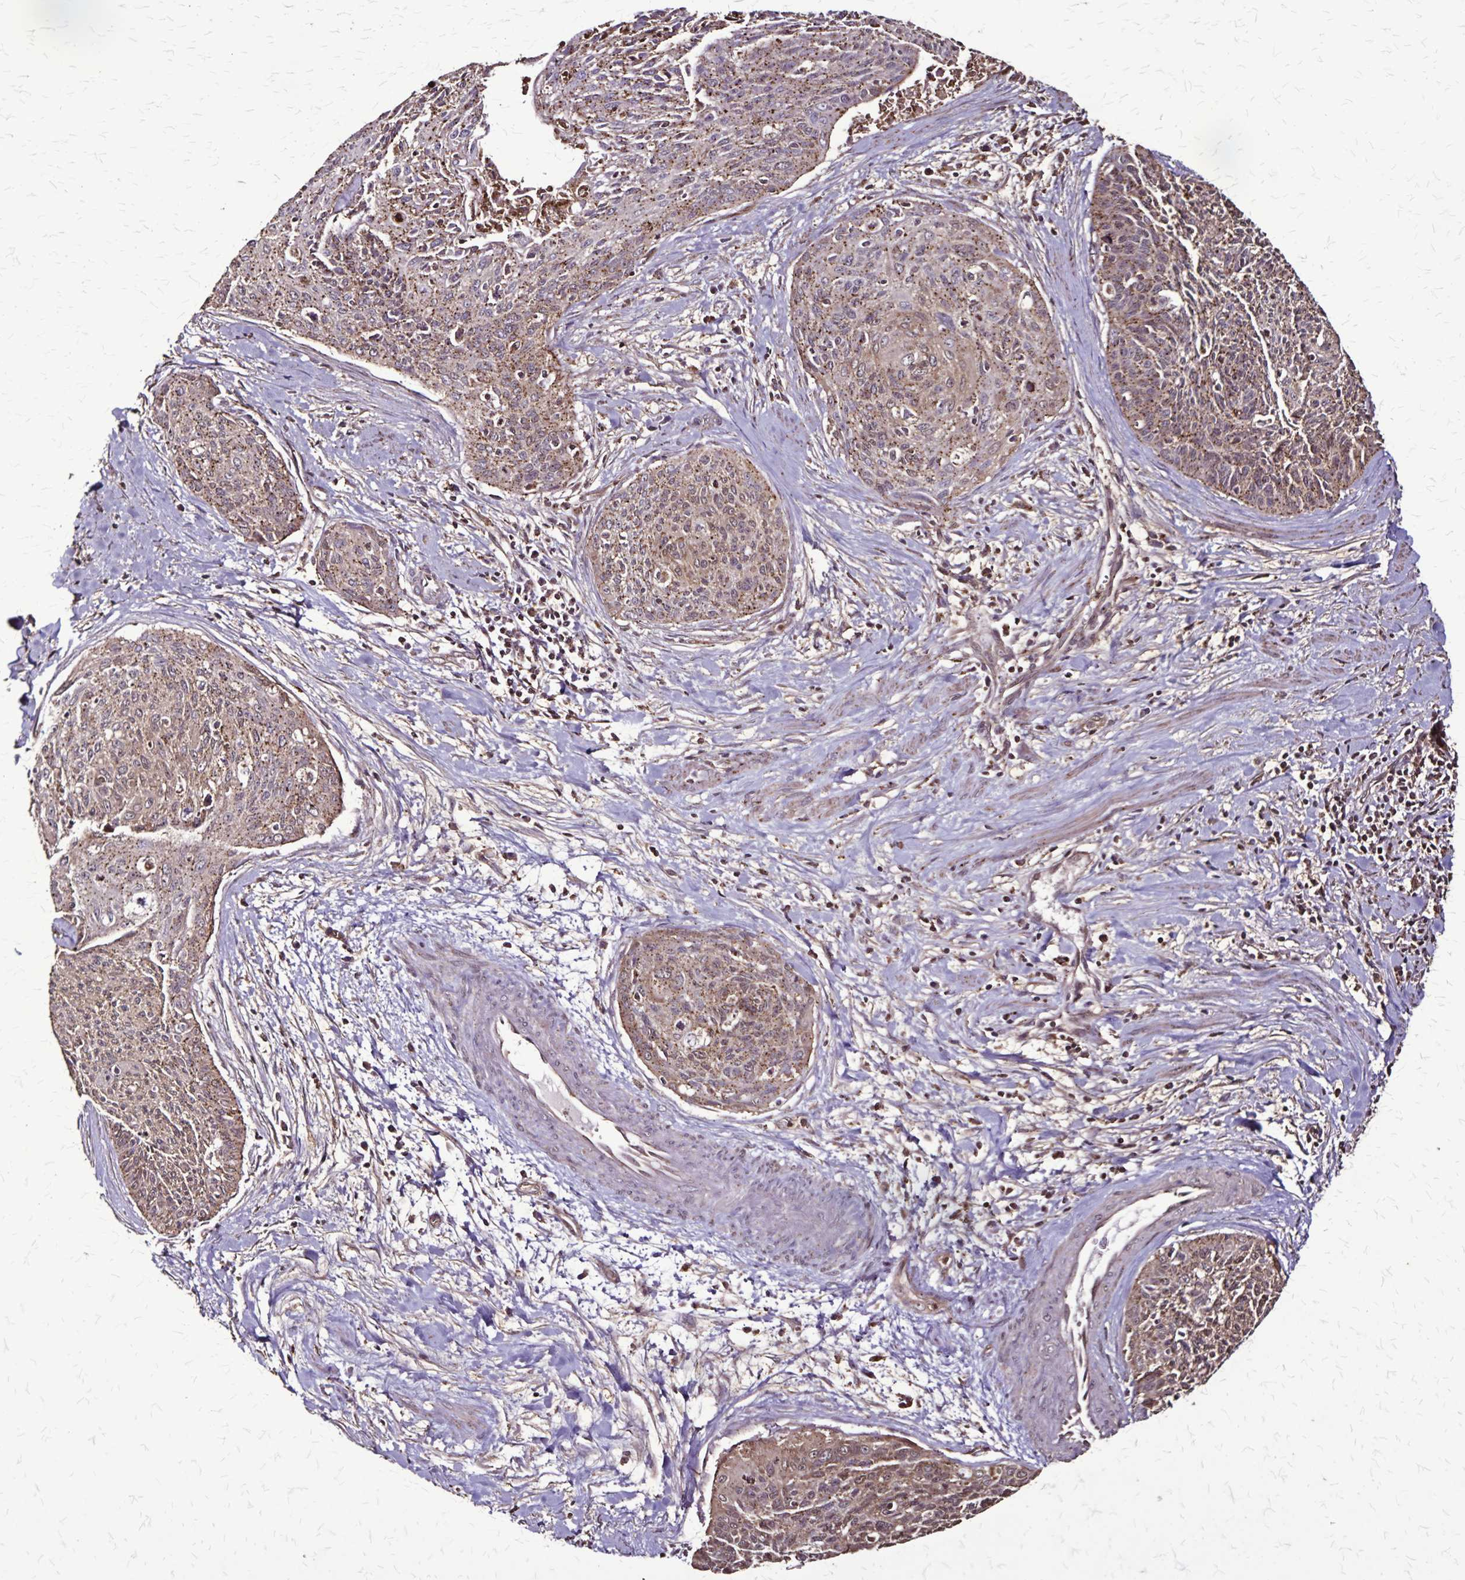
{"staining": {"intensity": "moderate", "quantity": ">75%", "location": "cytoplasmic/membranous"}, "tissue": "cervical cancer", "cell_type": "Tumor cells", "image_type": "cancer", "snomed": [{"axis": "morphology", "description": "Squamous cell carcinoma, NOS"}, {"axis": "topography", "description": "Cervix"}], "caption": "Immunohistochemical staining of human cervical cancer reveals medium levels of moderate cytoplasmic/membranous protein positivity in about >75% of tumor cells. (Brightfield microscopy of DAB IHC at high magnification).", "gene": "CHMP1B", "patient": {"sex": "female", "age": 55}}